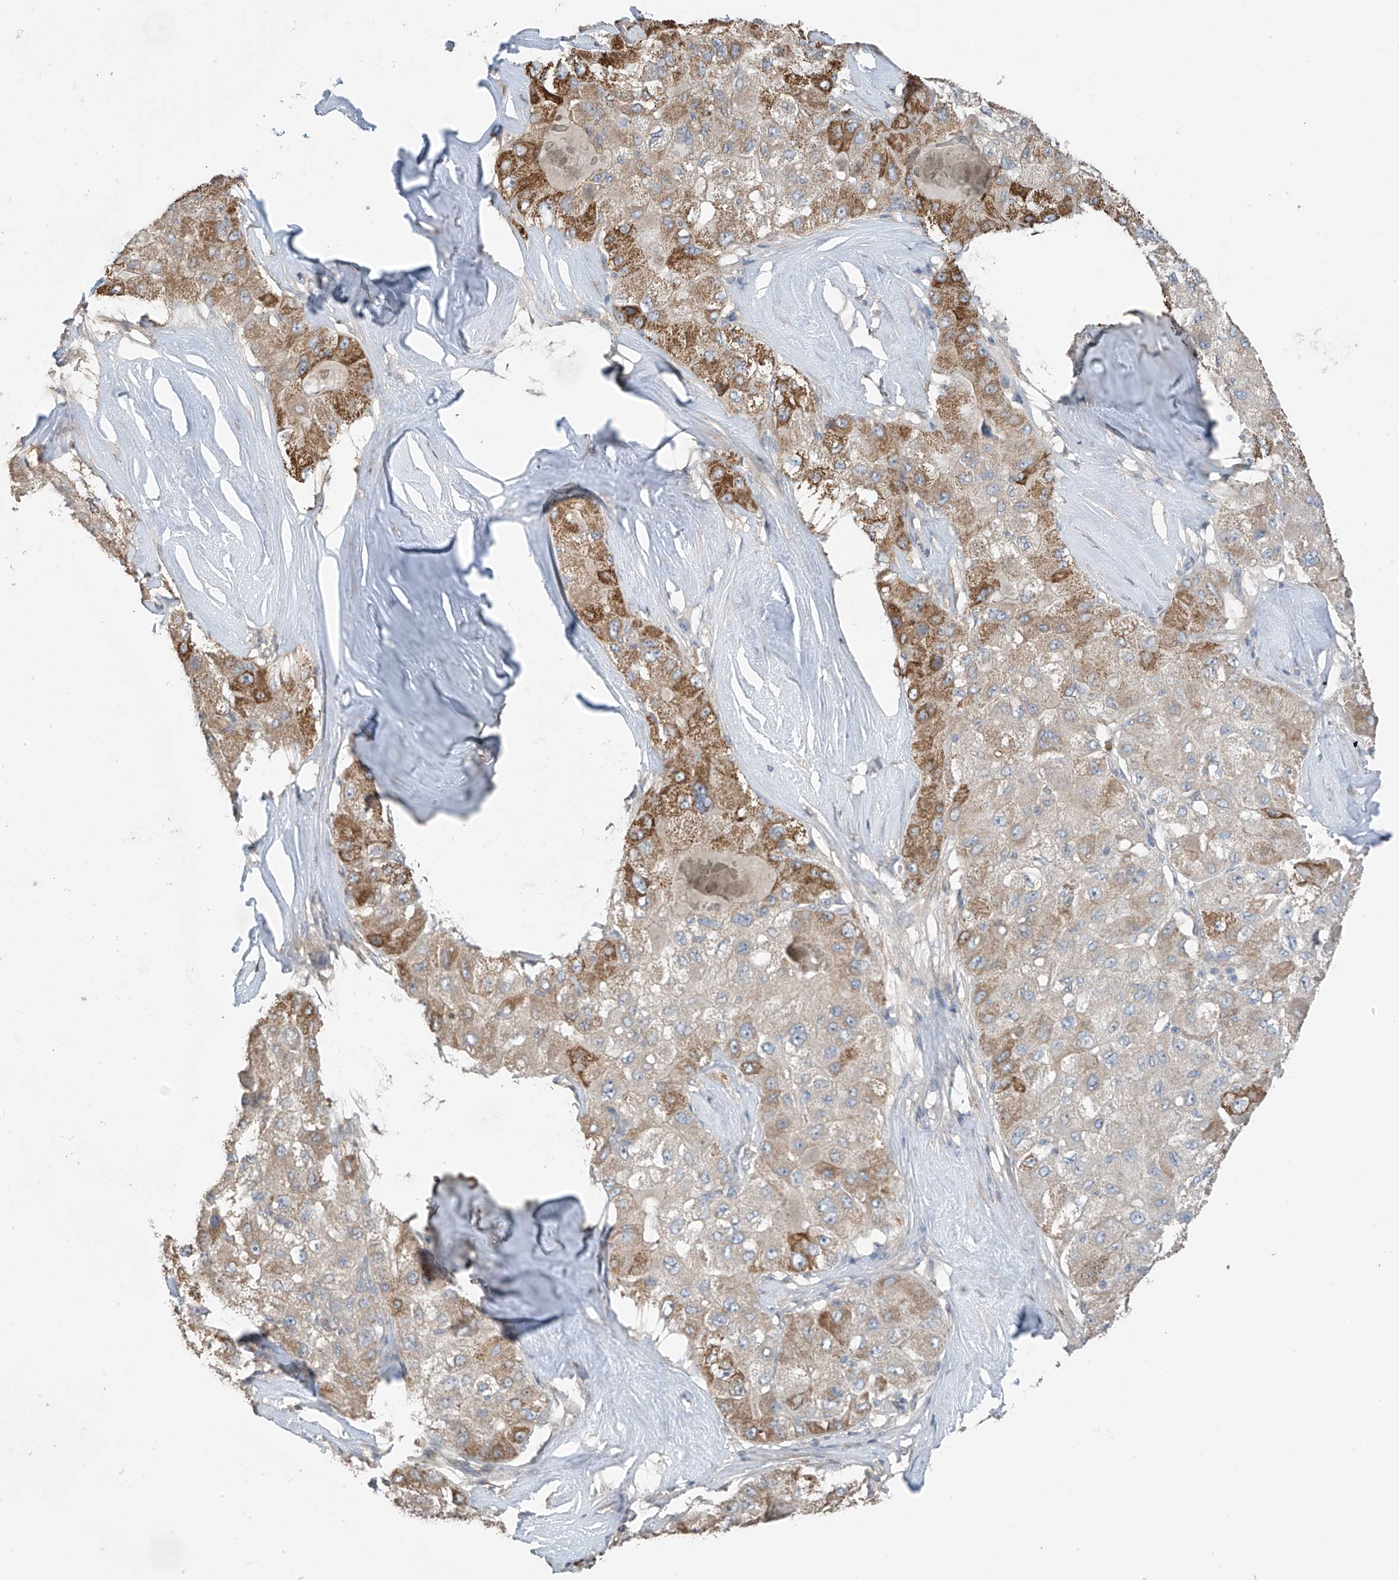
{"staining": {"intensity": "moderate", "quantity": "<25%", "location": "cytoplasmic/membranous"}, "tissue": "liver cancer", "cell_type": "Tumor cells", "image_type": "cancer", "snomed": [{"axis": "morphology", "description": "Carcinoma, Hepatocellular, NOS"}, {"axis": "topography", "description": "Liver"}], "caption": "Immunohistochemical staining of human liver hepatocellular carcinoma displays low levels of moderate cytoplasmic/membranous protein staining in approximately <25% of tumor cells. (IHC, brightfield microscopy, high magnification).", "gene": "HOXA11", "patient": {"sex": "male", "age": 80}}